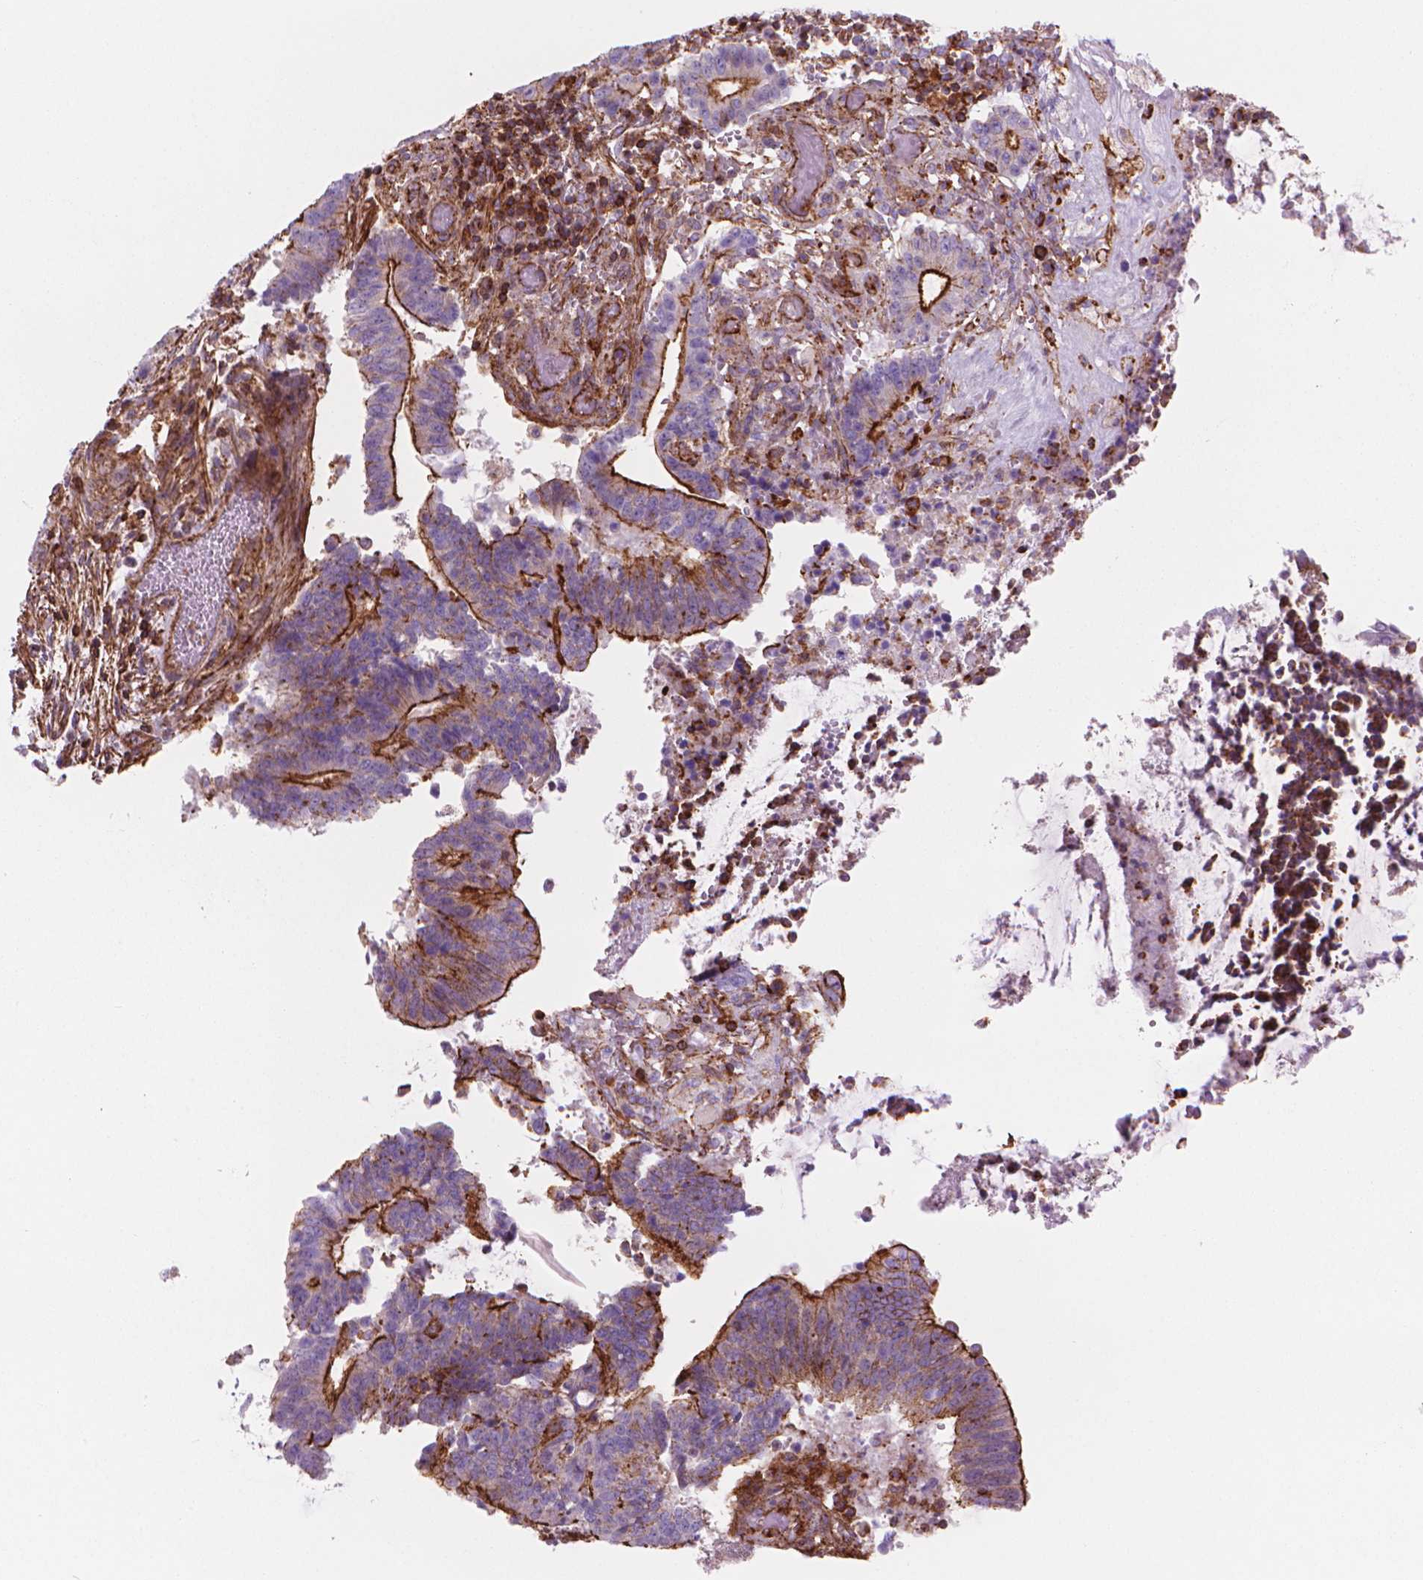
{"staining": {"intensity": "strong", "quantity": "25%-75%", "location": "cytoplasmic/membranous"}, "tissue": "colorectal cancer", "cell_type": "Tumor cells", "image_type": "cancer", "snomed": [{"axis": "morphology", "description": "Adenocarcinoma, NOS"}, {"axis": "topography", "description": "Colon"}], "caption": "A high-resolution image shows immunohistochemistry staining of colorectal adenocarcinoma, which demonstrates strong cytoplasmic/membranous expression in approximately 25%-75% of tumor cells.", "gene": "PATJ", "patient": {"sex": "female", "age": 43}}